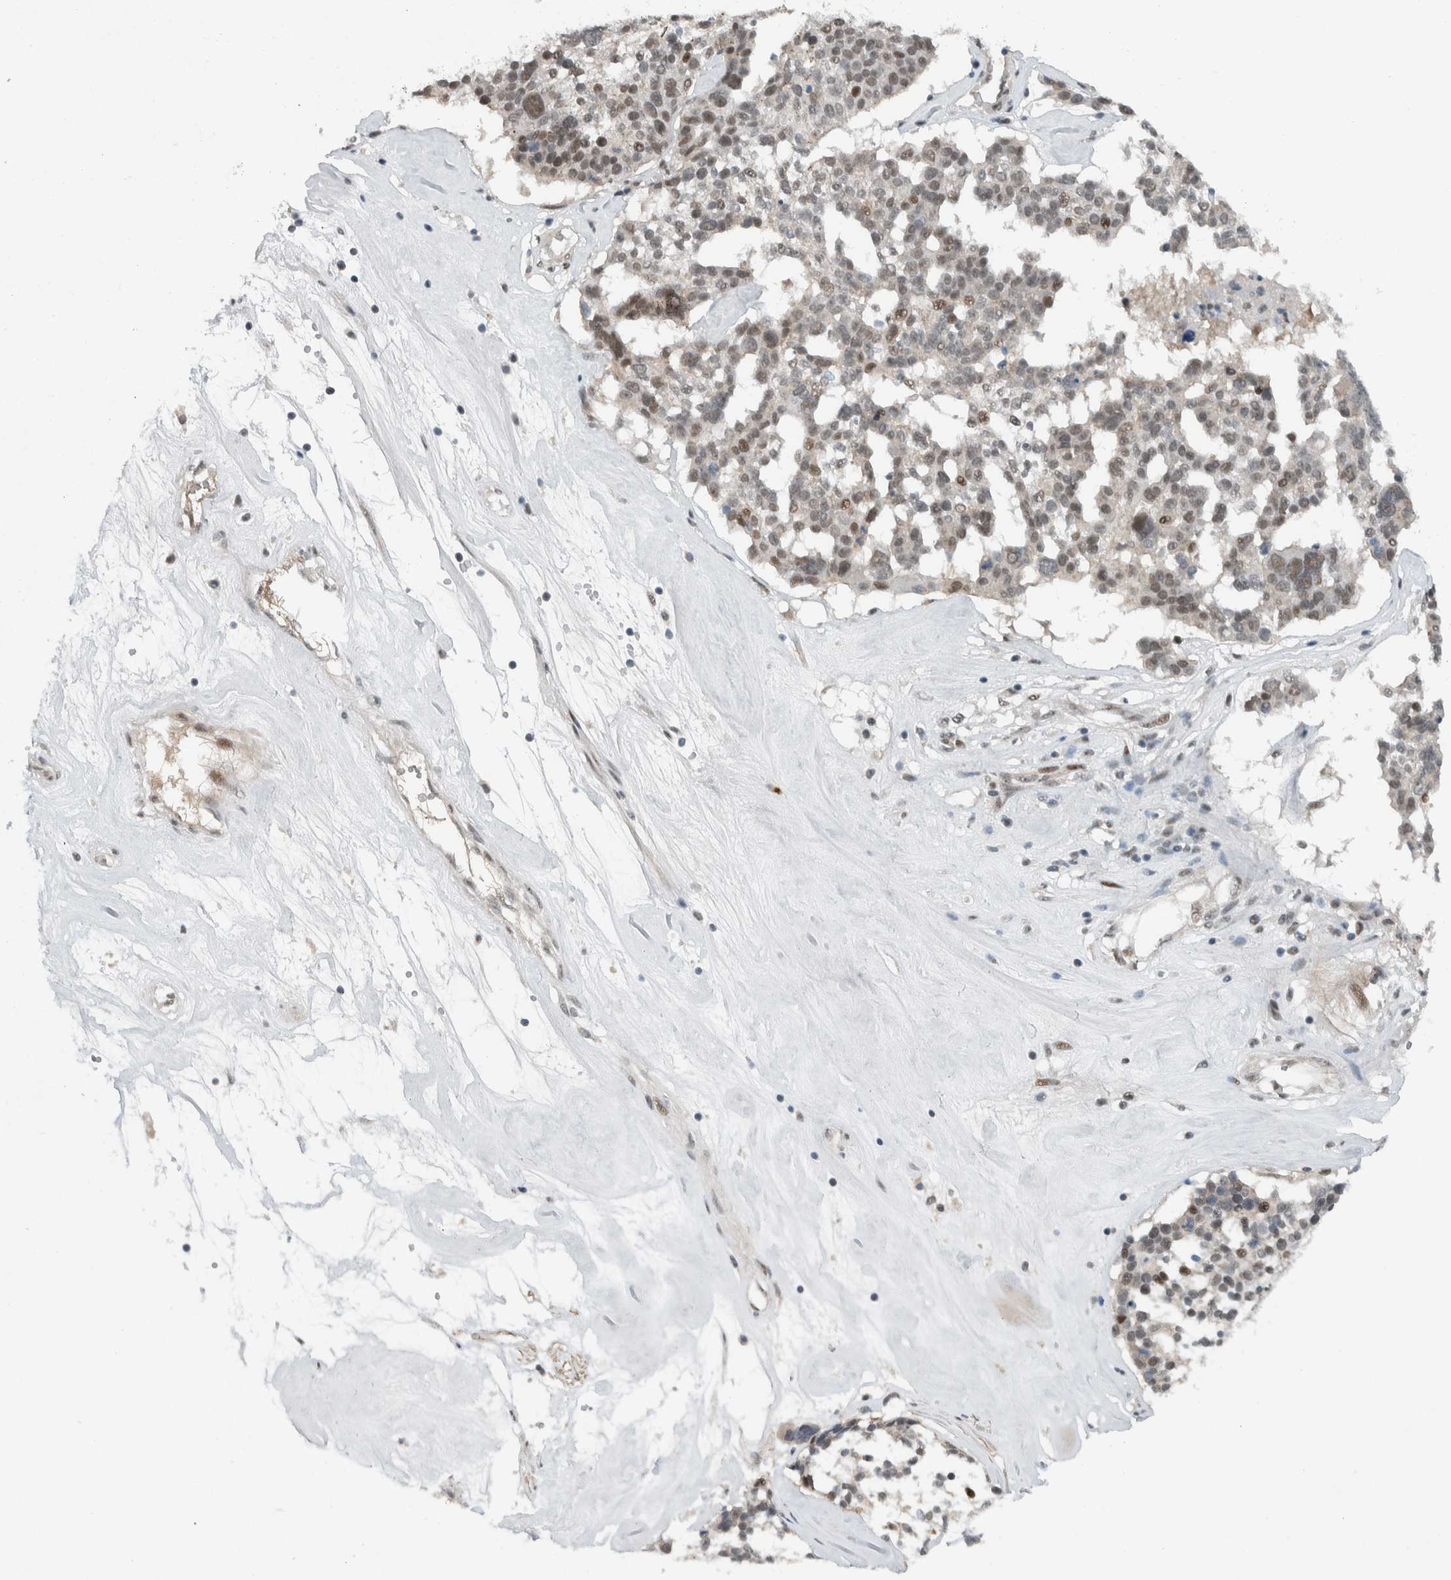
{"staining": {"intensity": "moderate", "quantity": "<25%", "location": "nuclear"}, "tissue": "ovarian cancer", "cell_type": "Tumor cells", "image_type": "cancer", "snomed": [{"axis": "morphology", "description": "Cystadenocarcinoma, serous, NOS"}, {"axis": "topography", "description": "Ovary"}], "caption": "Immunohistochemistry (DAB (3,3'-diaminobenzidine)) staining of human ovarian cancer exhibits moderate nuclear protein positivity in about <25% of tumor cells.", "gene": "ZFP91", "patient": {"sex": "female", "age": 59}}